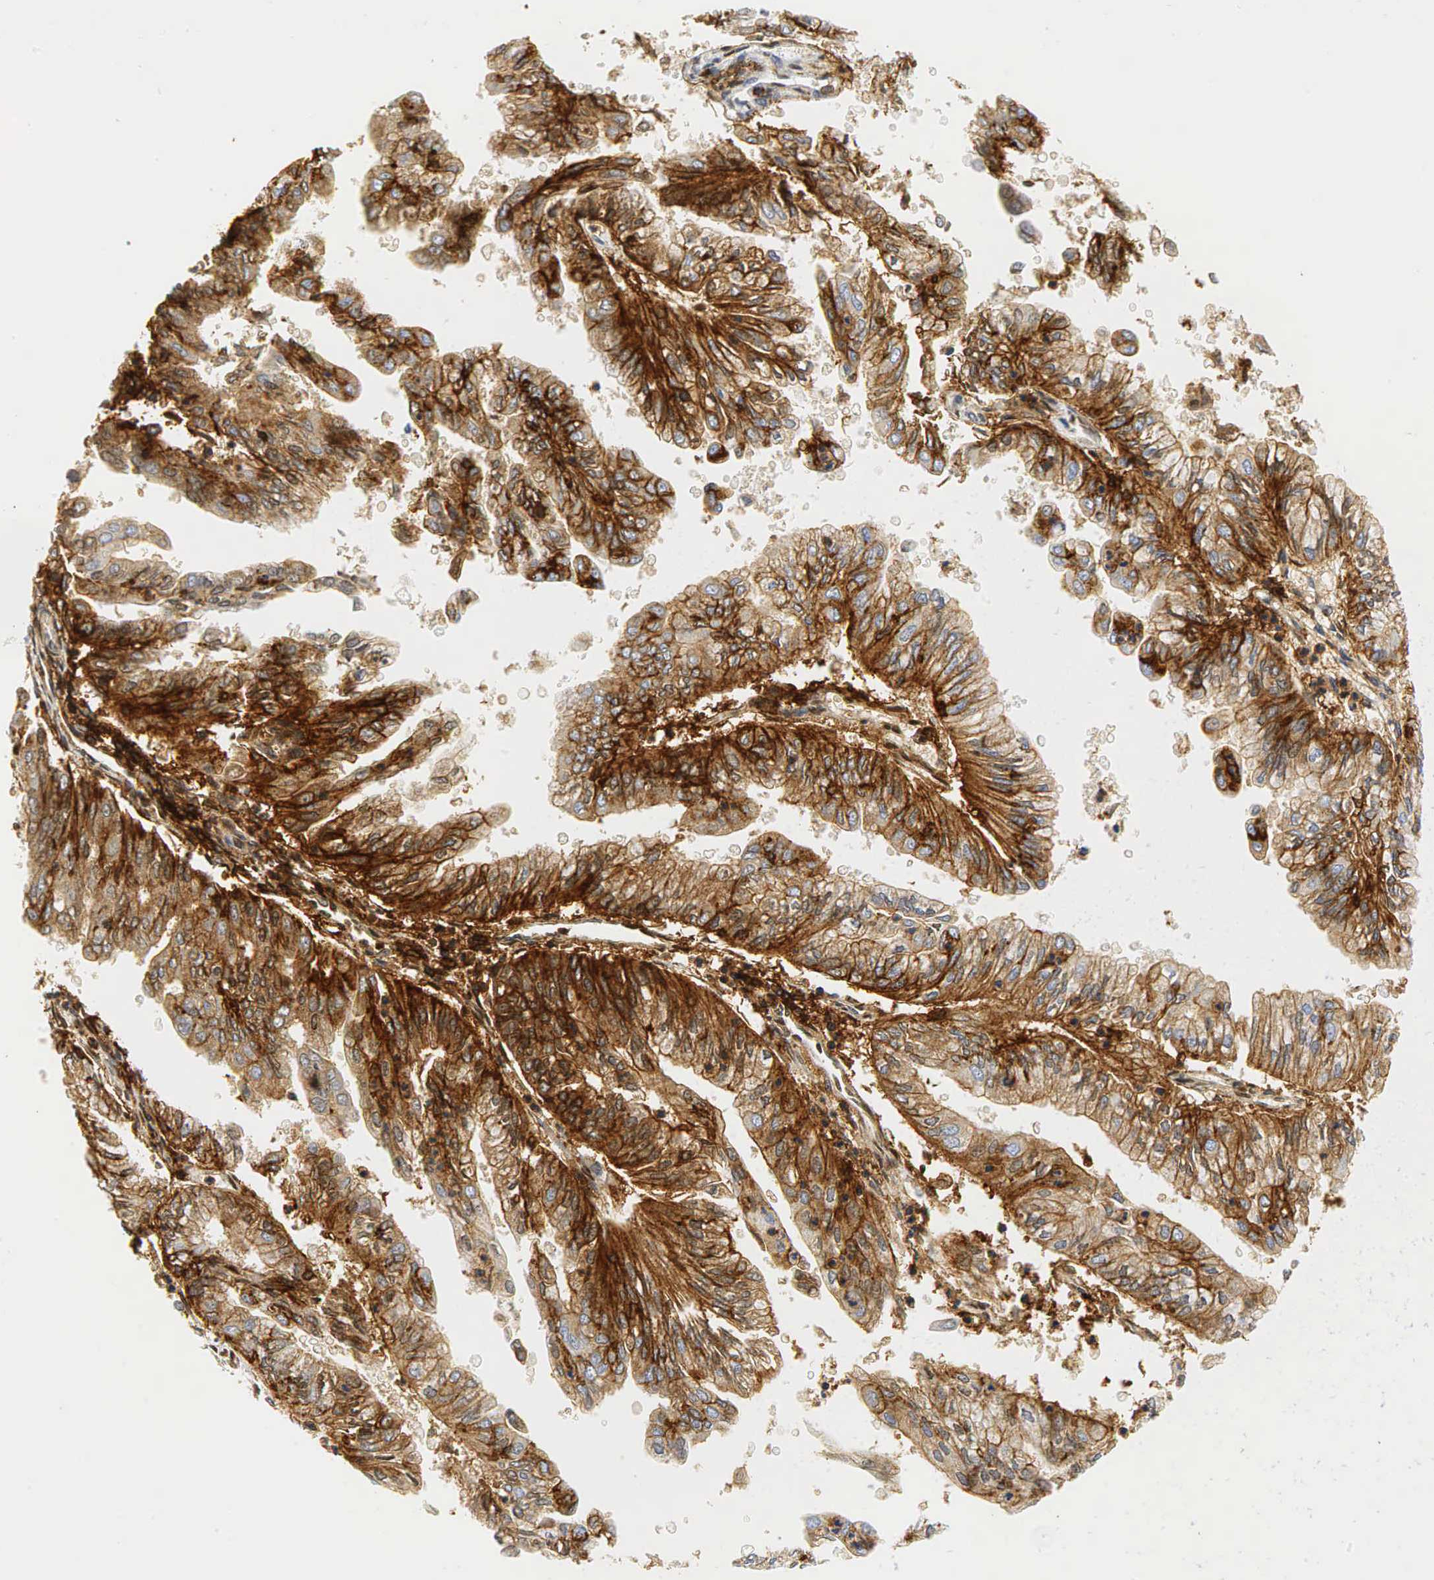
{"staining": {"intensity": "moderate", "quantity": ">75%", "location": "cytoplasmic/membranous"}, "tissue": "endometrial cancer", "cell_type": "Tumor cells", "image_type": "cancer", "snomed": [{"axis": "morphology", "description": "Adenocarcinoma, NOS"}, {"axis": "topography", "description": "Endometrium"}], "caption": "Protein staining exhibits moderate cytoplasmic/membranous expression in approximately >75% of tumor cells in adenocarcinoma (endometrial).", "gene": "CD44", "patient": {"sex": "female", "age": 79}}